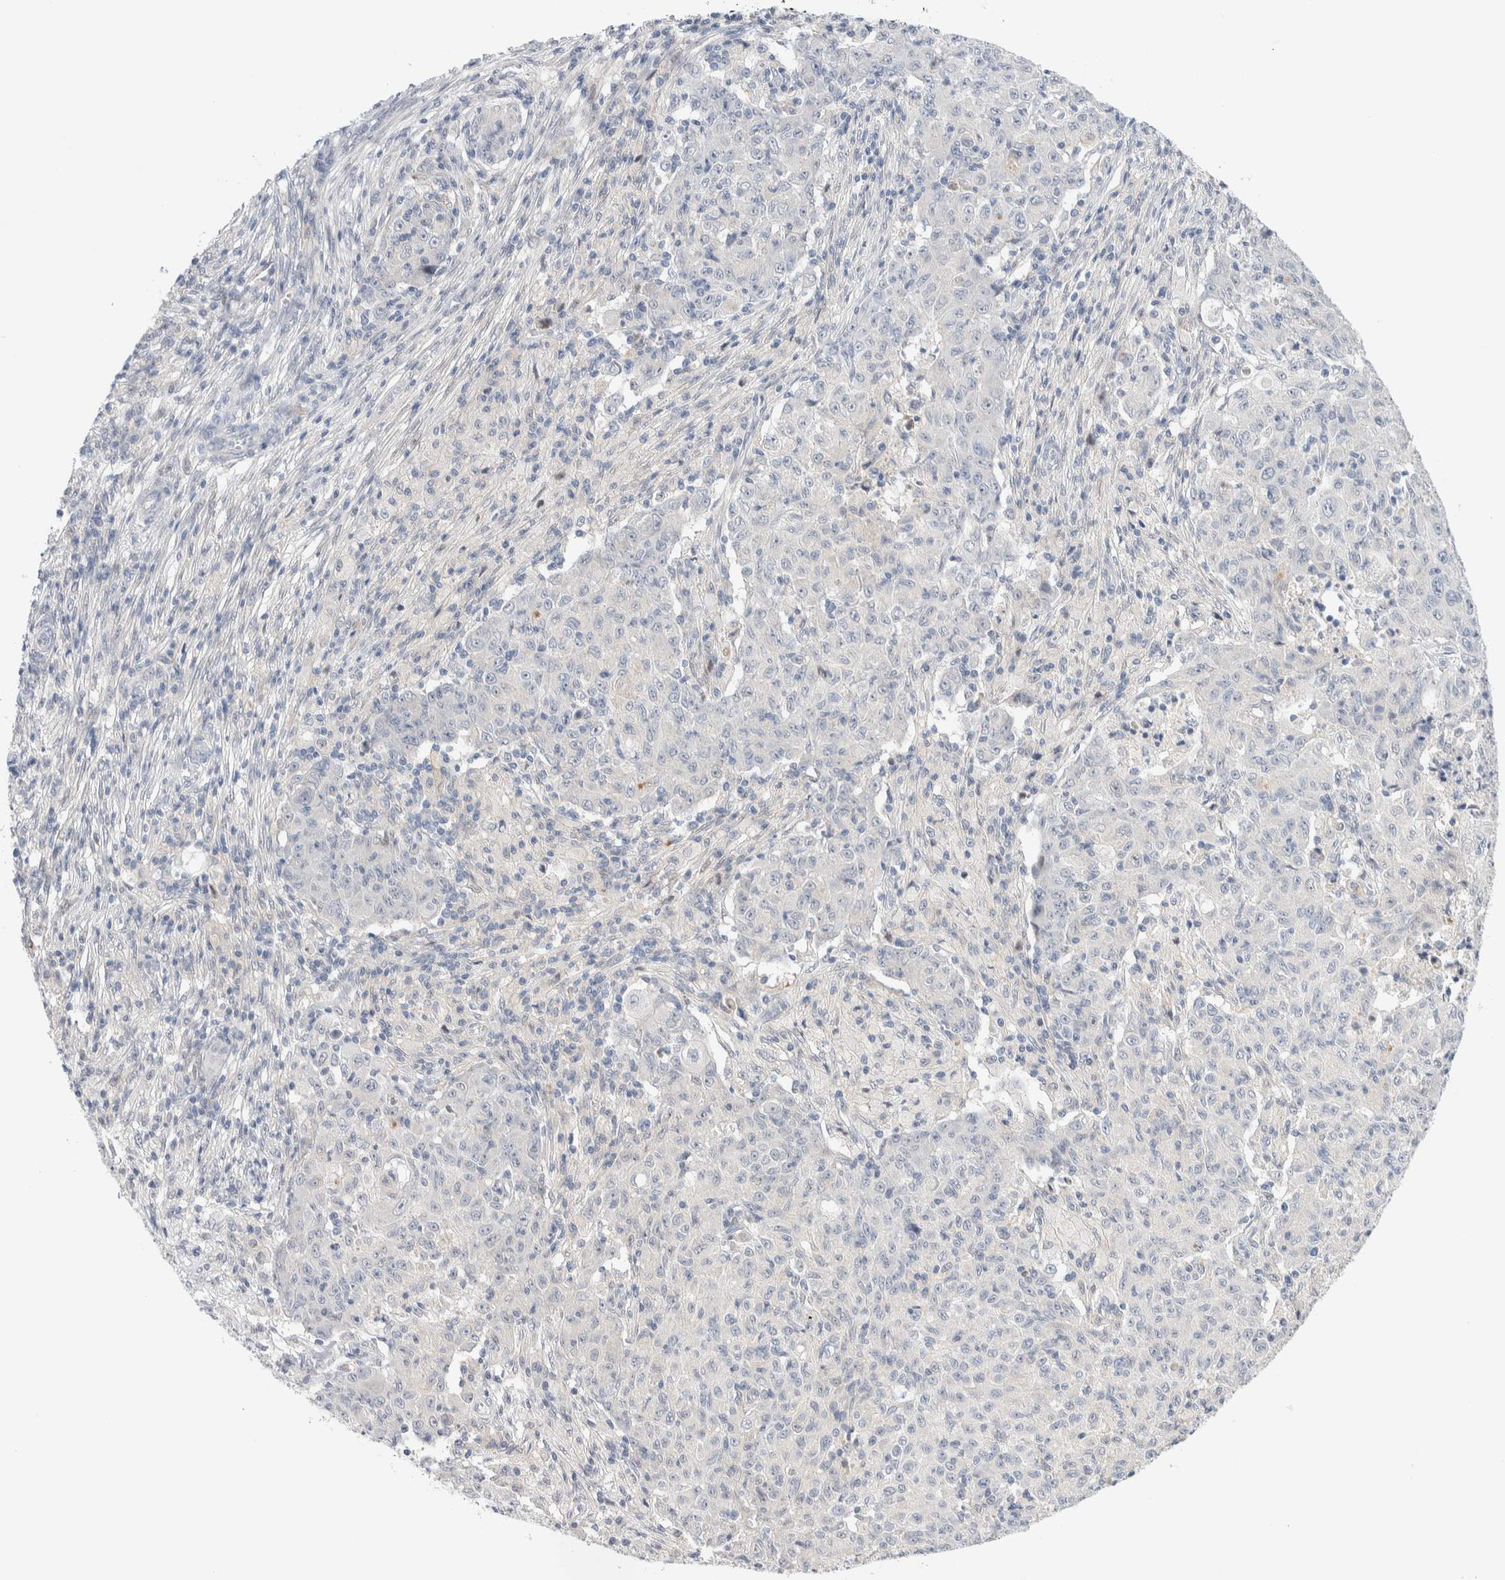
{"staining": {"intensity": "negative", "quantity": "none", "location": "none"}, "tissue": "ovarian cancer", "cell_type": "Tumor cells", "image_type": "cancer", "snomed": [{"axis": "morphology", "description": "Carcinoma, endometroid"}, {"axis": "topography", "description": "Ovary"}], "caption": "High power microscopy photomicrograph of an IHC histopathology image of ovarian endometroid carcinoma, revealing no significant expression in tumor cells.", "gene": "DNAJB6", "patient": {"sex": "female", "age": 42}}